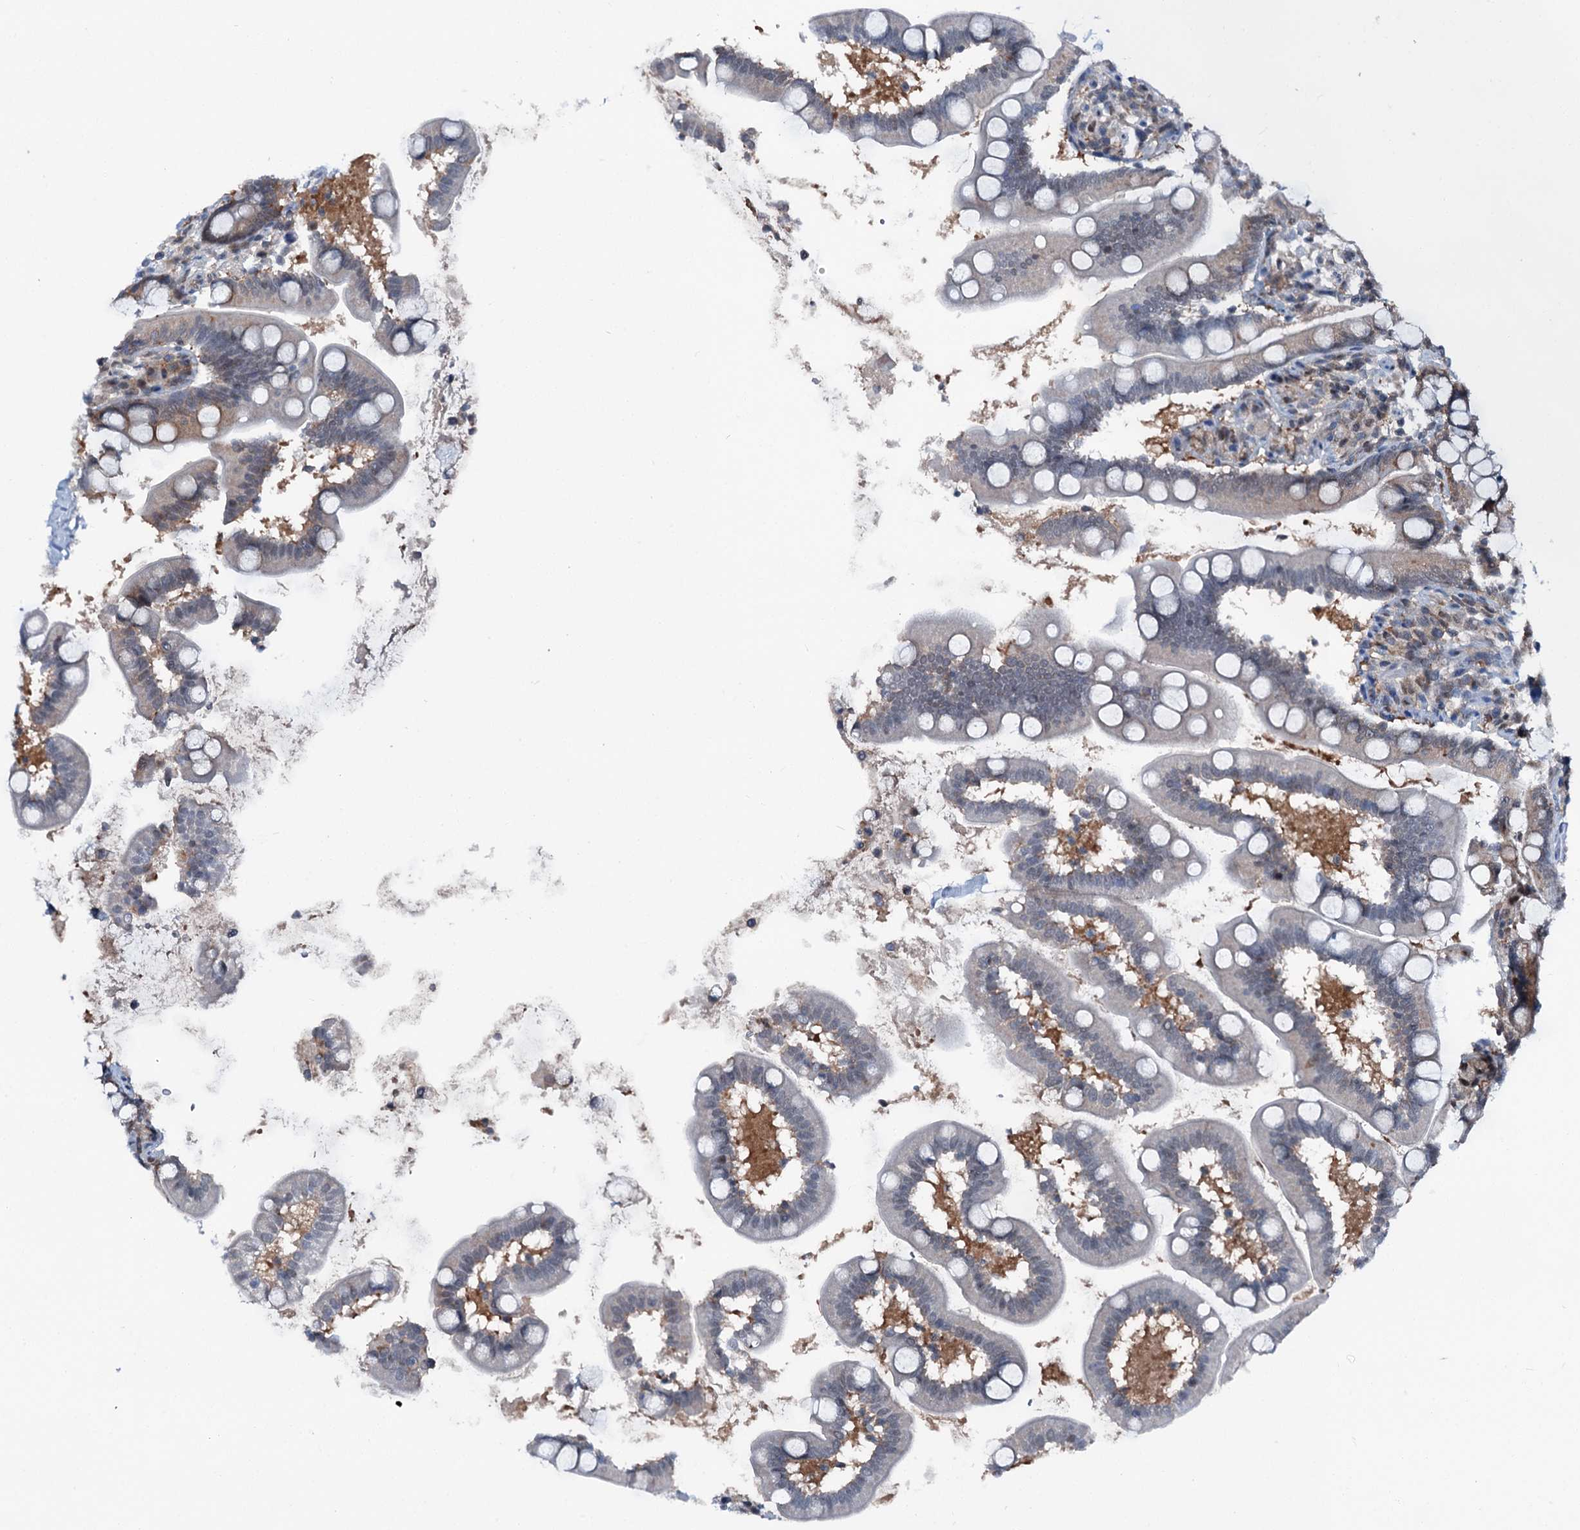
{"staining": {"intensity": "moderate", "quantity": "<25%", "location": "cytoplasmic/membranous,nuclear"}, "tissue": "small intestine", "cell_type": "Glandular cells", "image_type": "normal", "snomed": [{"axis": "morphology", "description": "Normal tissue, NOS"}, {"axis": "topography", "description": "Small intestine"}], "caption": "Immunohistochemistry (IHC) image of normal small intestine: small intestine stained using IHC shows low levels of moderate protein expression localized specifically in the cytoplasmic/membranous,nuclear of glandular cells, appearing as a cytoplasmic/membranous,nuclear brown color.", "gene": "PSMD13", "patient": {"sex": "female", "age": 64}}